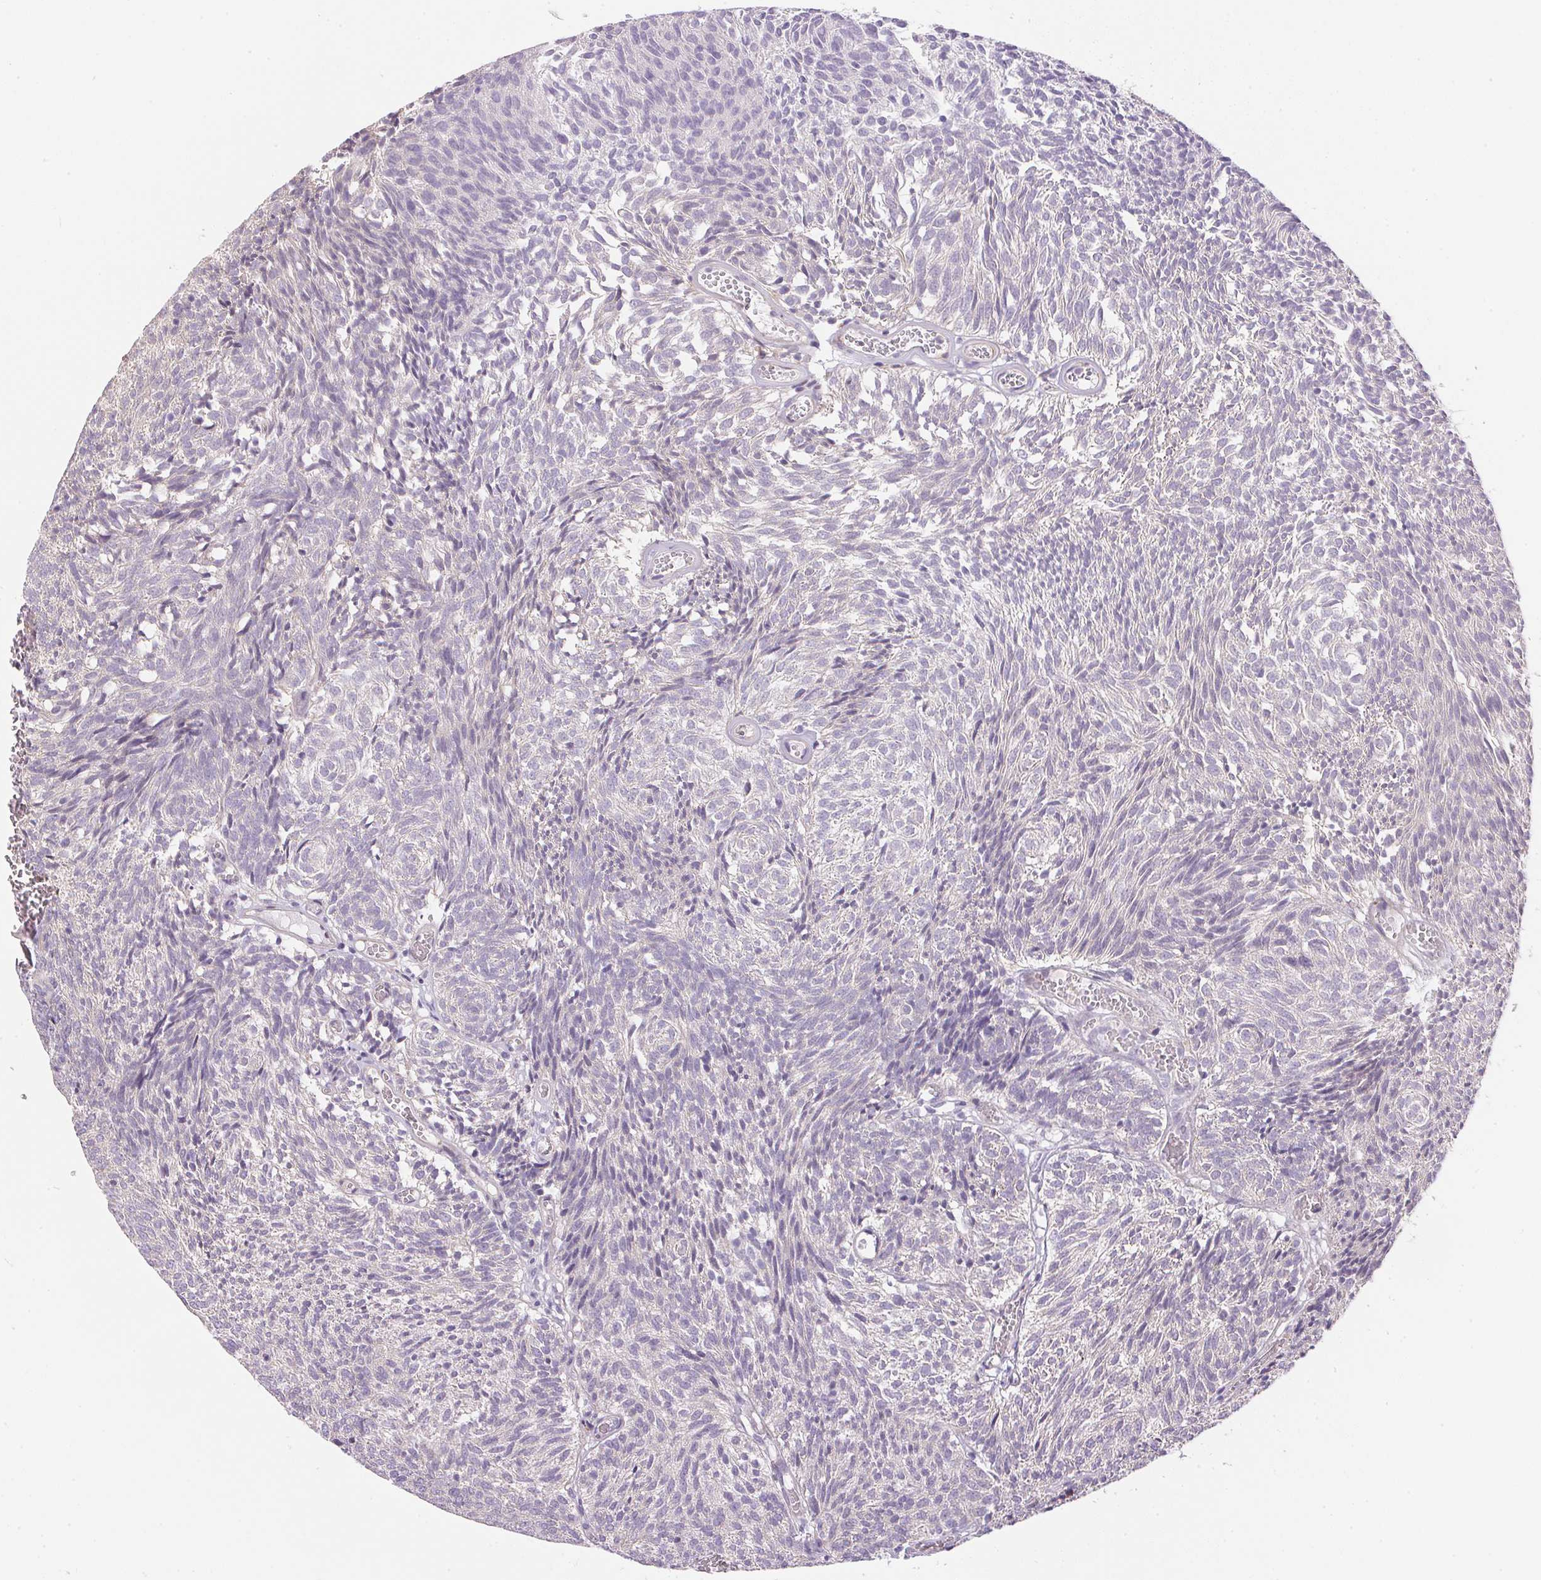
{"staining": {"intensity": "negative", "quantity": "none", "location": "none"}, "tissue": "urothelial cancer", "cell_type": "Tumor cells", "image_type": "cancer", "snomed": [{"axis": "morphology", "description": "Urothelial carcinoma, Low grade"}, {"axis": "topography", "description": "Urinary bladder"}], "caption": "High power microscopy image of an immunohistochemistry (IHC) image of urothelial cancer, revealing no significant expression in tumor cells.", "gene": "UNC13B", "patient": {"sex": "male", "age": 77}}